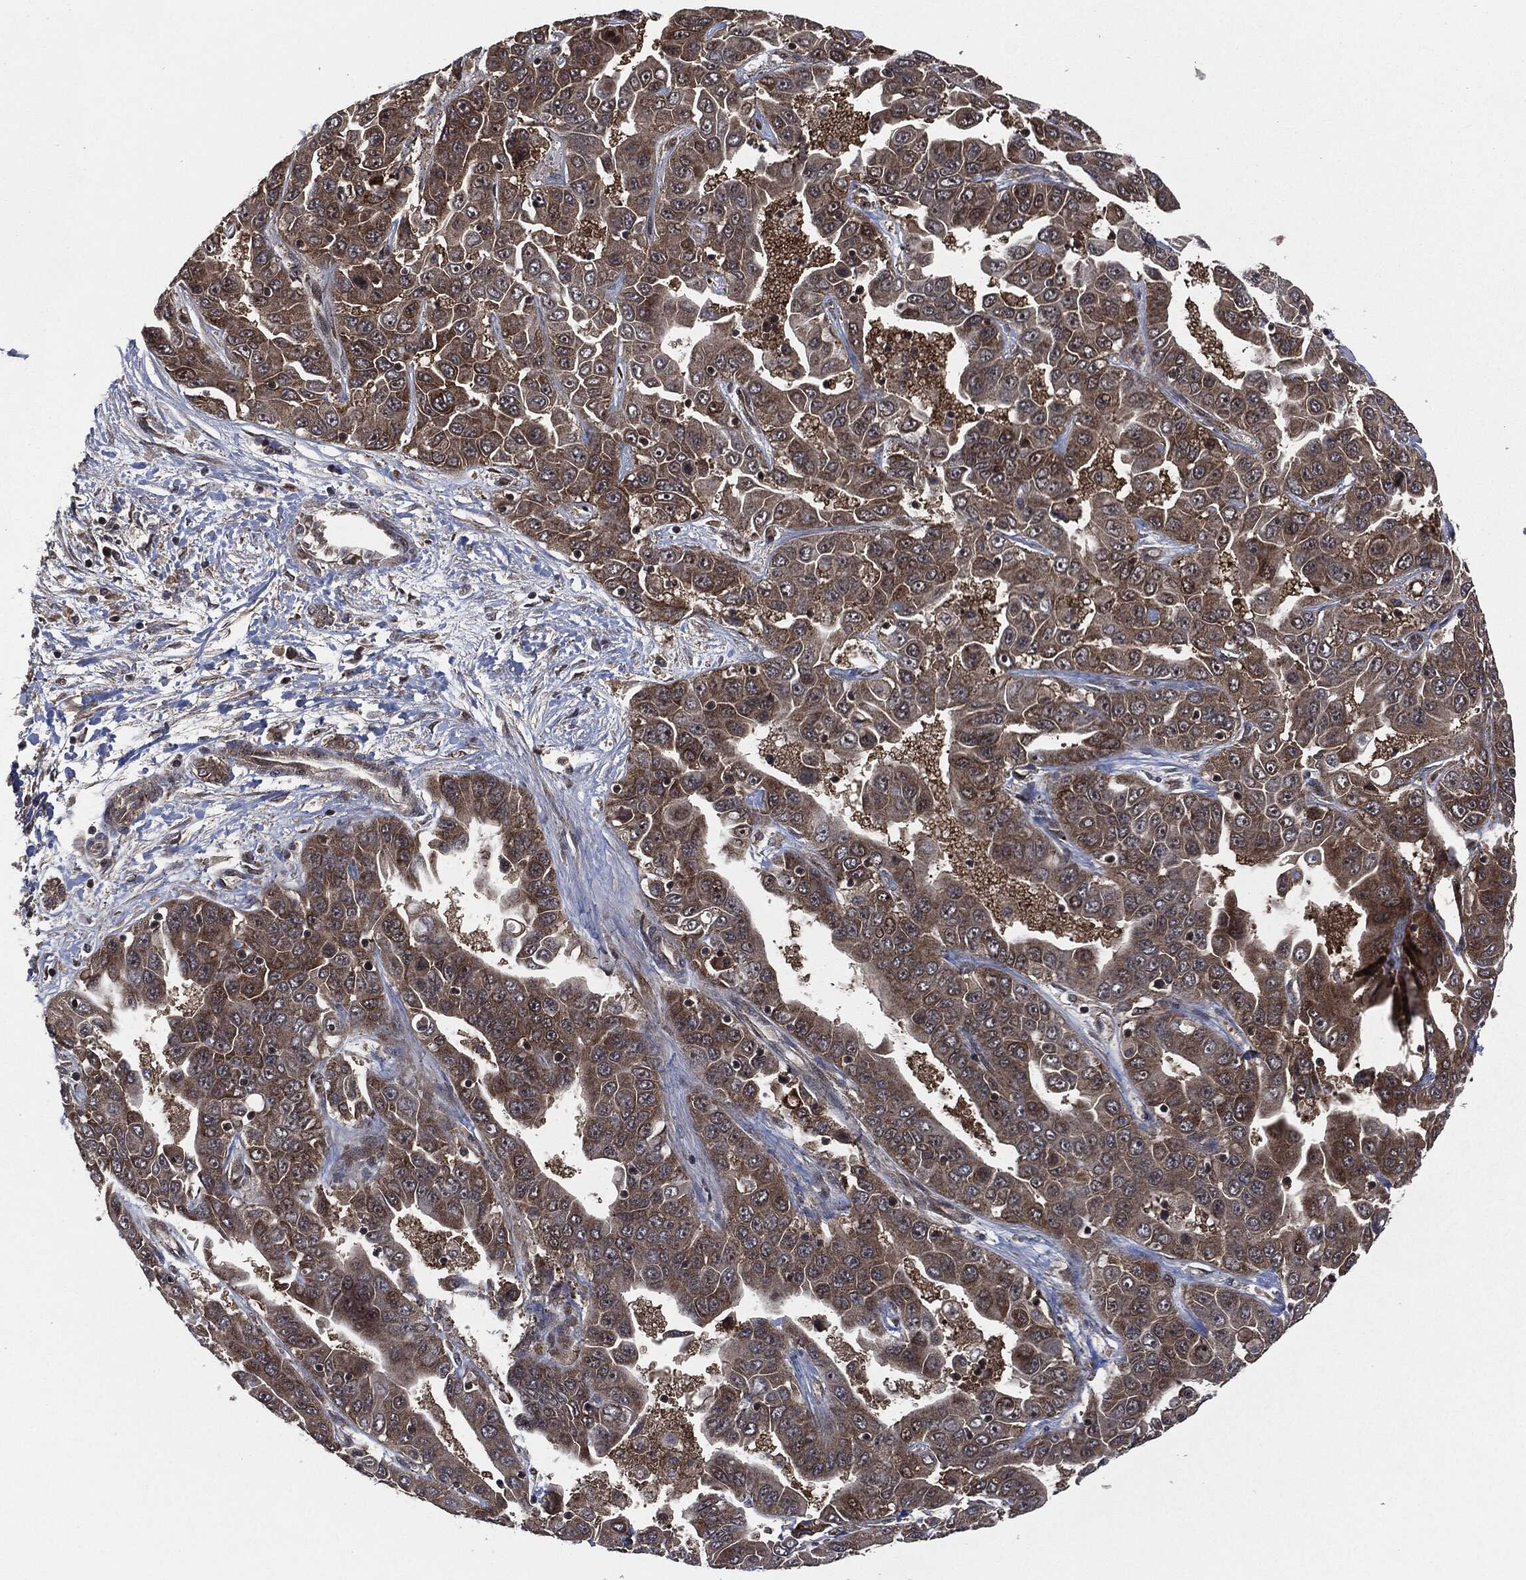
{"staining": {"intensity": "moderate", "quantity": ">75%", "location": "cytoplasmic/membranous"}, "tissue": "liver cancer", "cell_type": "Tumor cells", "image_type": "cancer", "snomed": [{"axis": "morphology", "description": "Cholangiocarcinoma"}, {"axis": "topography", "description": "Liver"}], "caption": "High-power microscopy captured an immunohistochemistry histopathology image of liver cholangiocarcinoma, revealing moderate cytoplasmic/membranous expression in approximately >75% of tumor cells.", "gene": "HRAS", "patient": {"sex": "female", "age": 52}}